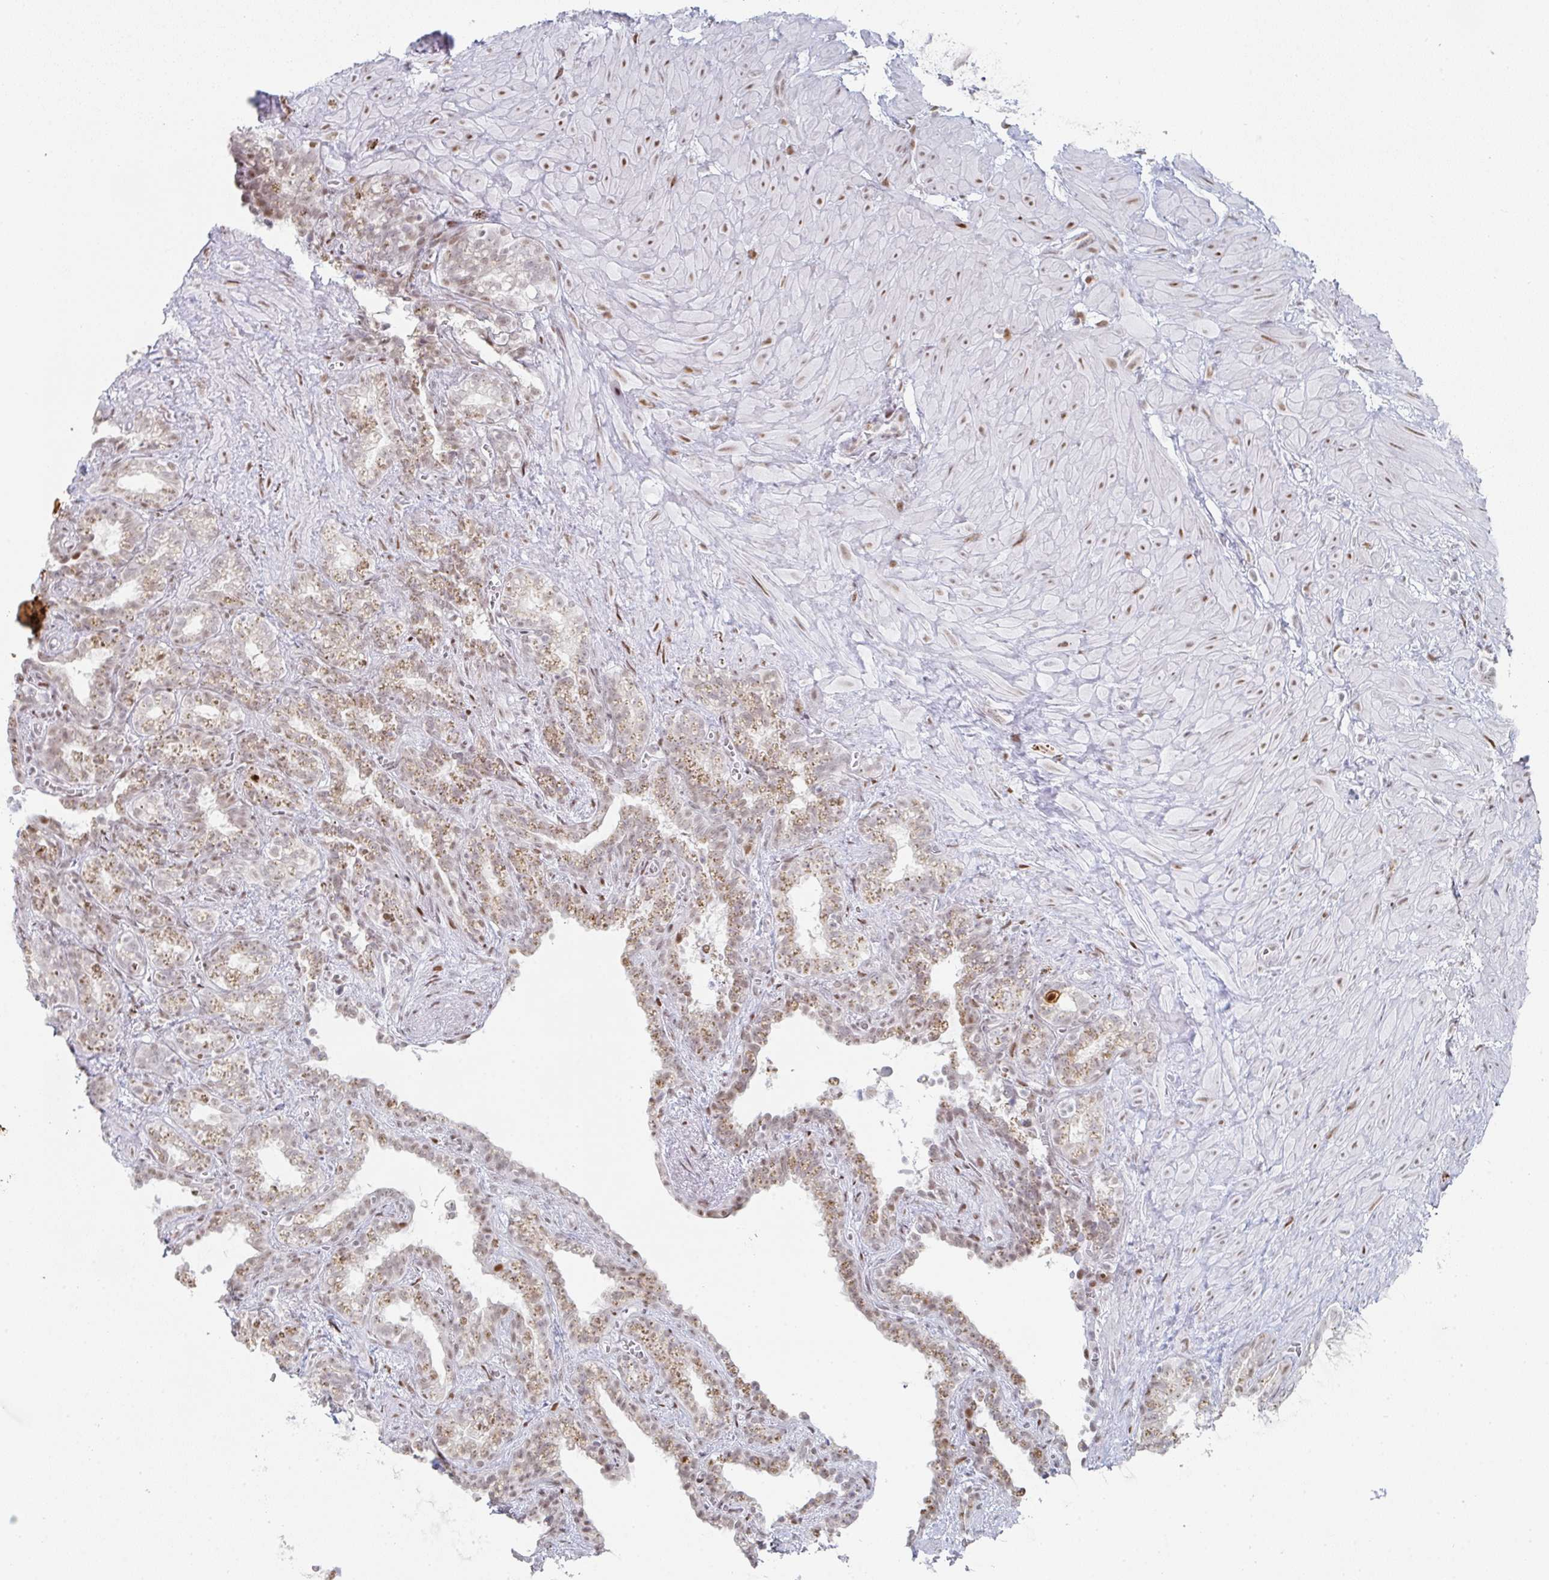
{"staining": {"intensity": "moderate", "quantity": "25%-75%", "location": "cytoplasmic/membranous"}, "tissue": "seminal vesicle", "cell_type": "Glandular cells", "image_type": "normal", "snomed": [{"axis": "morphology", "description": "Normal tissue, NOS"}, {"axis": "topography", "description": "Seminal veicle"}], "caption": "Brown immunohistochemical staining in unremarkable seminal vesicle demonstrates moderate cytoplasmic/membranous positivity in approximately 25%-75% of glandular cells.", "gene": "POU2AF2", "patient": {"sex": "male", "age": 76}}